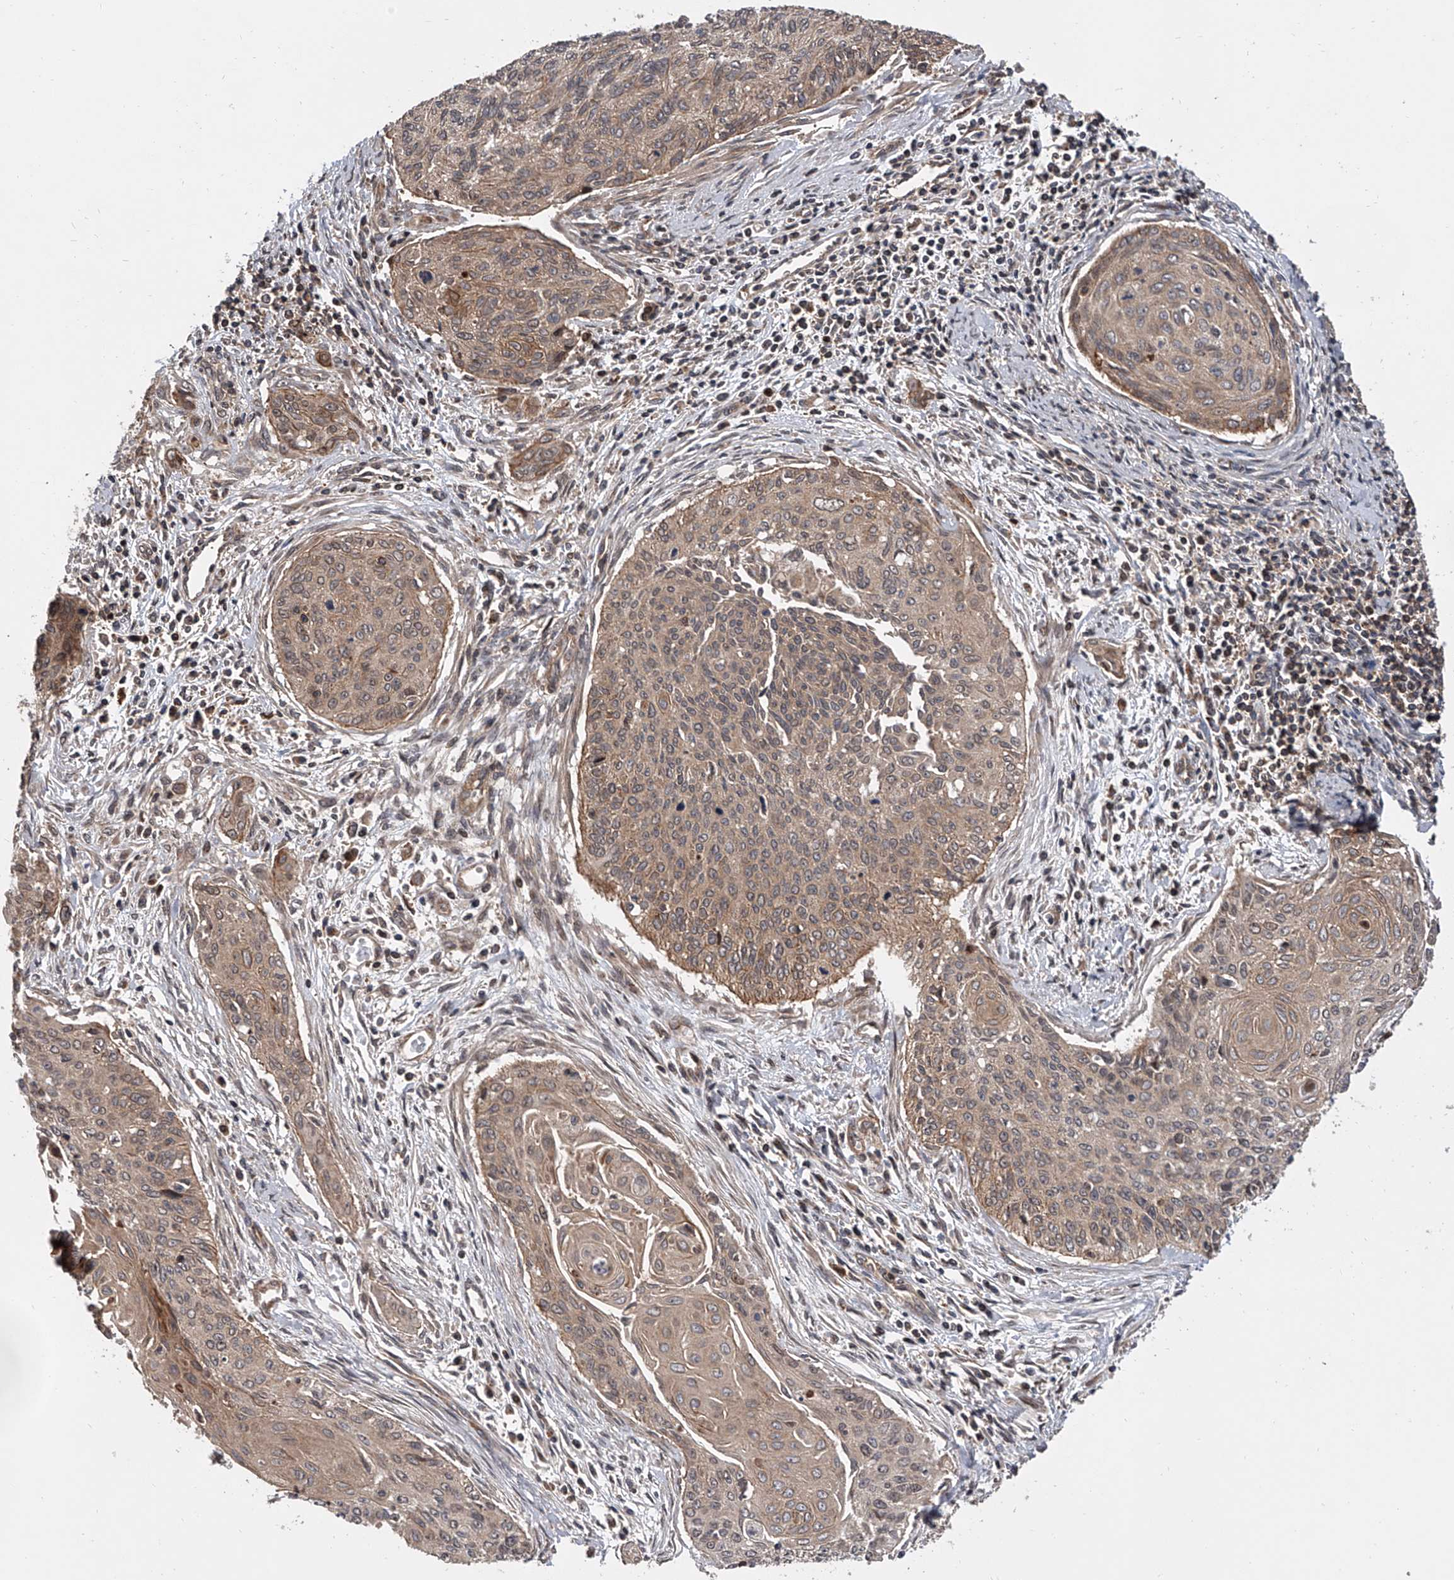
{"staining": {"intensity": "moderate", "quantity": ">75%", "location": "cytoplasmic/membranous"}, "tissue": "cervical cancer", "cell_type": "Tumor cells", "image_type": "cancer", "snomed": [{"axis": "morphology", "description": "Squamous cell carcinoma, NOS"}, {"axis": "topography", "description": "Cervix"}], "caption": "High-magnification brightfield microscopy of cervical cancer stained with DAB (3,3'-diaminobenzidine) (brown) and counterstained with hematoxylin (blue). tumor cells exhibit moderate cytoplasmic/membranous expression is seen in about>75% of cells.", "gene": "USP47", "patient": {"sex": "female", "age": 55}}